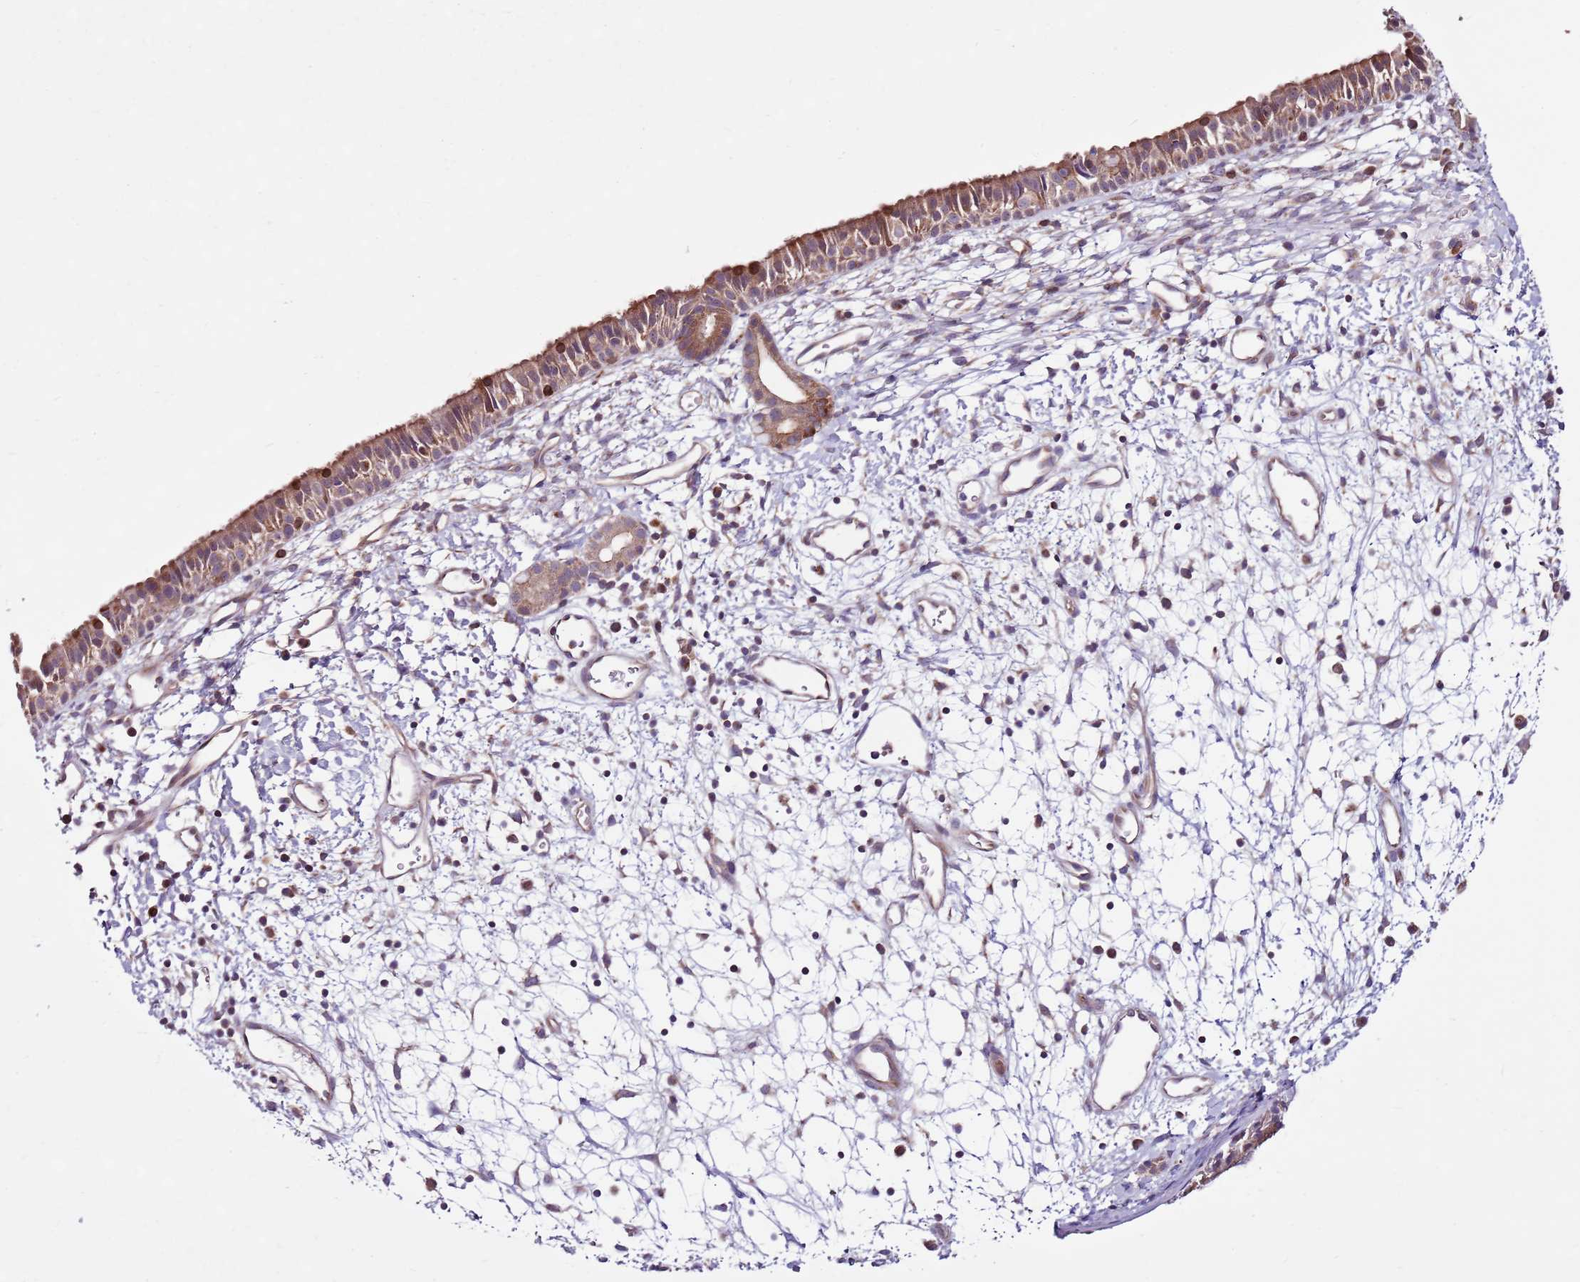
{"staining": {"intensity": "moderate", "quantity": ">75%", "location": "cytoplasmic/membranous"}, "tissue": "nasopharynx", "cell_type": "Respiratory epithelial cells", "image_type": "normal", "snomed": [{"axis": "morphology", "description": "Normal tissue, NOS"}, {"axis": "topography", "description": "Nasopharynx"}], "caption": "This photomicrograph demonstrates immunohistochemistry staining of unremarkable nasopharynx, with medium moderate cytoplasmic/membranous expression in approximately >75% of respiratory epithelial cells.", "gene": "SMG1", "patient": {"sex": "male", "age": 22}}